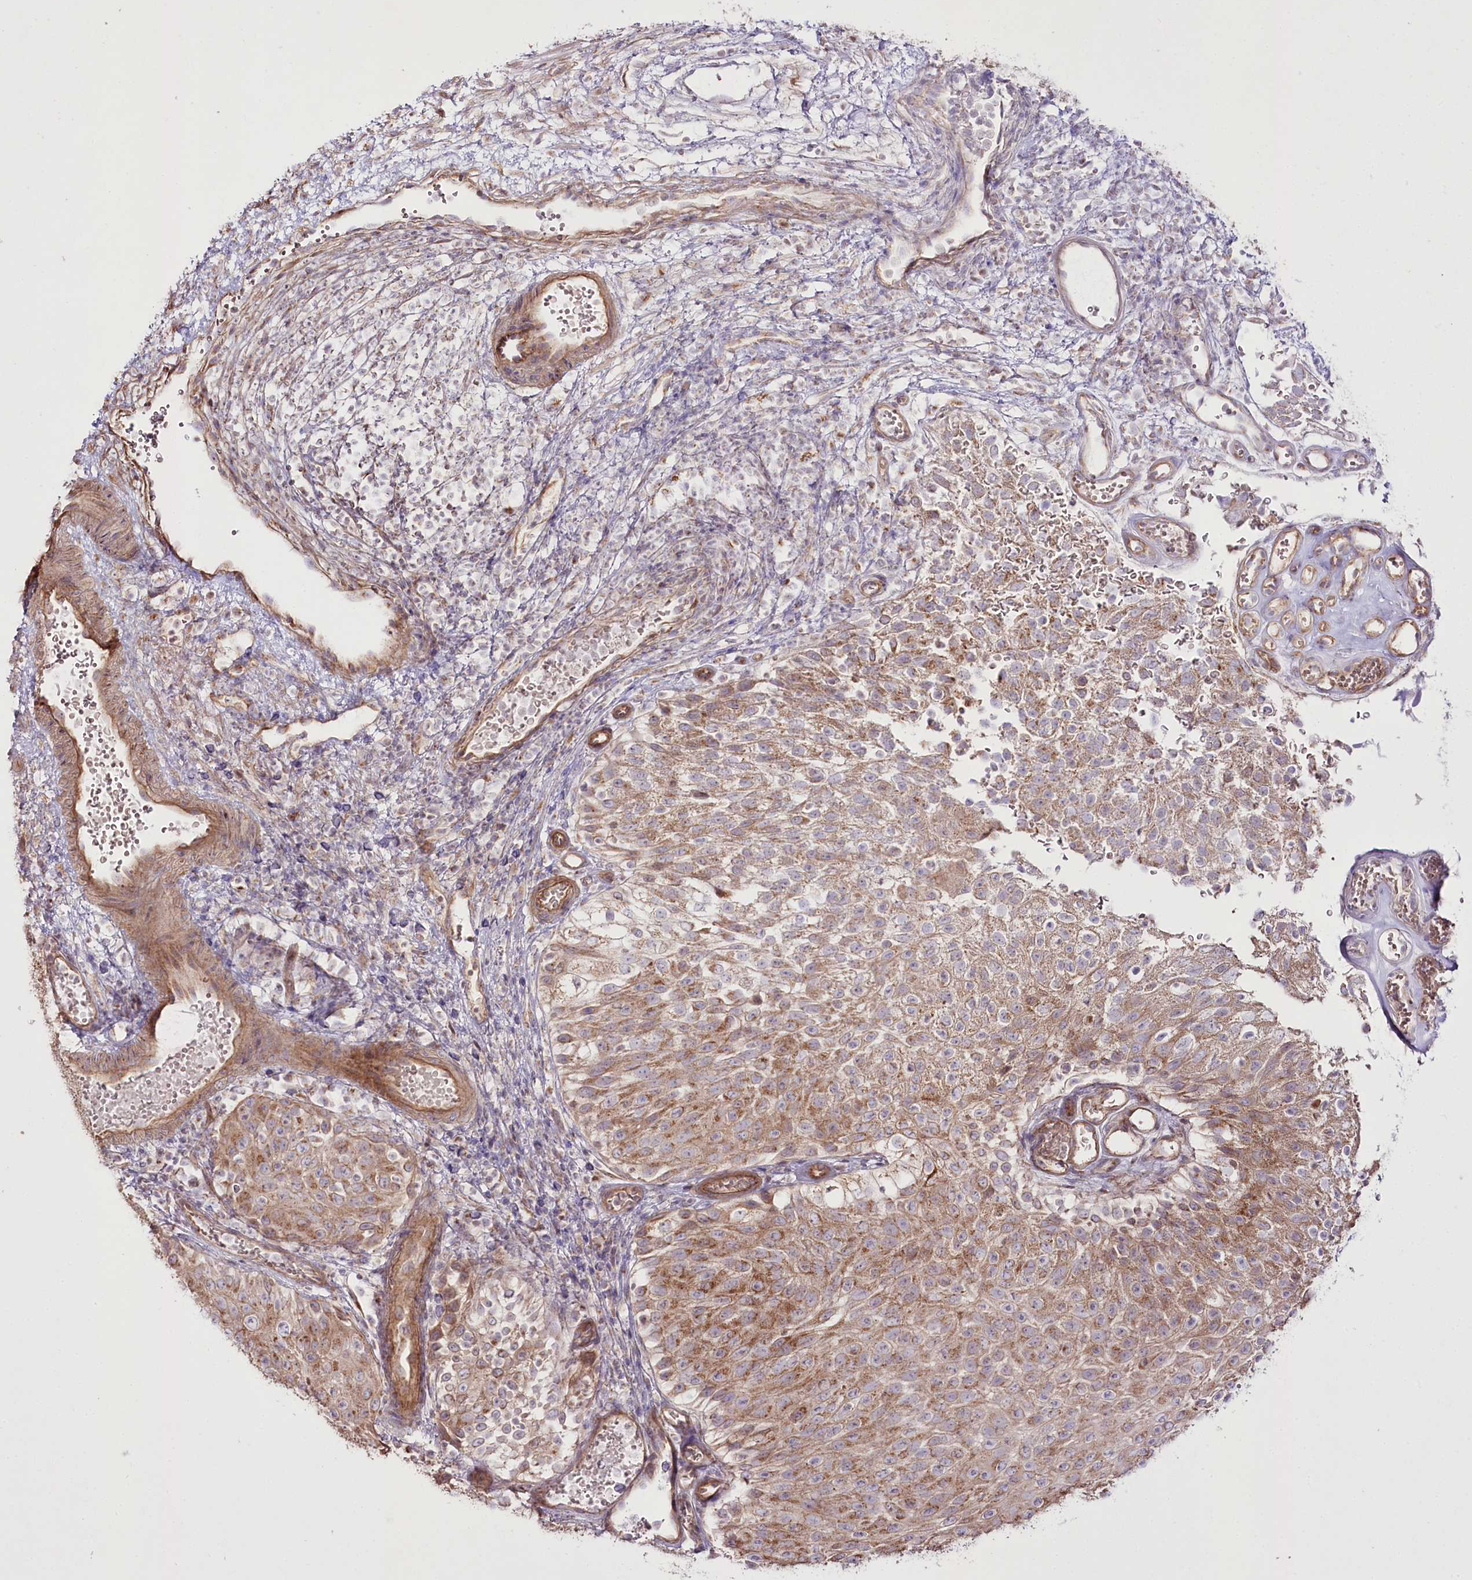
{"staining": {"intensity": "moderate", "quantity": ">75%", "location": "cytoplasmic/membranous"}, "tissue": "urothelial cancer", "cell_type": "Tumor cells", "image_type": "cancer", "snomed": [{"axis": "morphology", "description": "Urothelial carcinoma, Low grade"}, {"axis": "topography", "description": "Urinary bladder"}], "caption": "A micrograph of human urothelial cancer stained for a protein reveals moderate cytoplasmic/membranous brown staining in tumor cells.", "gene": "REXO2", "patient": {"sex": "male", "age": 78}}